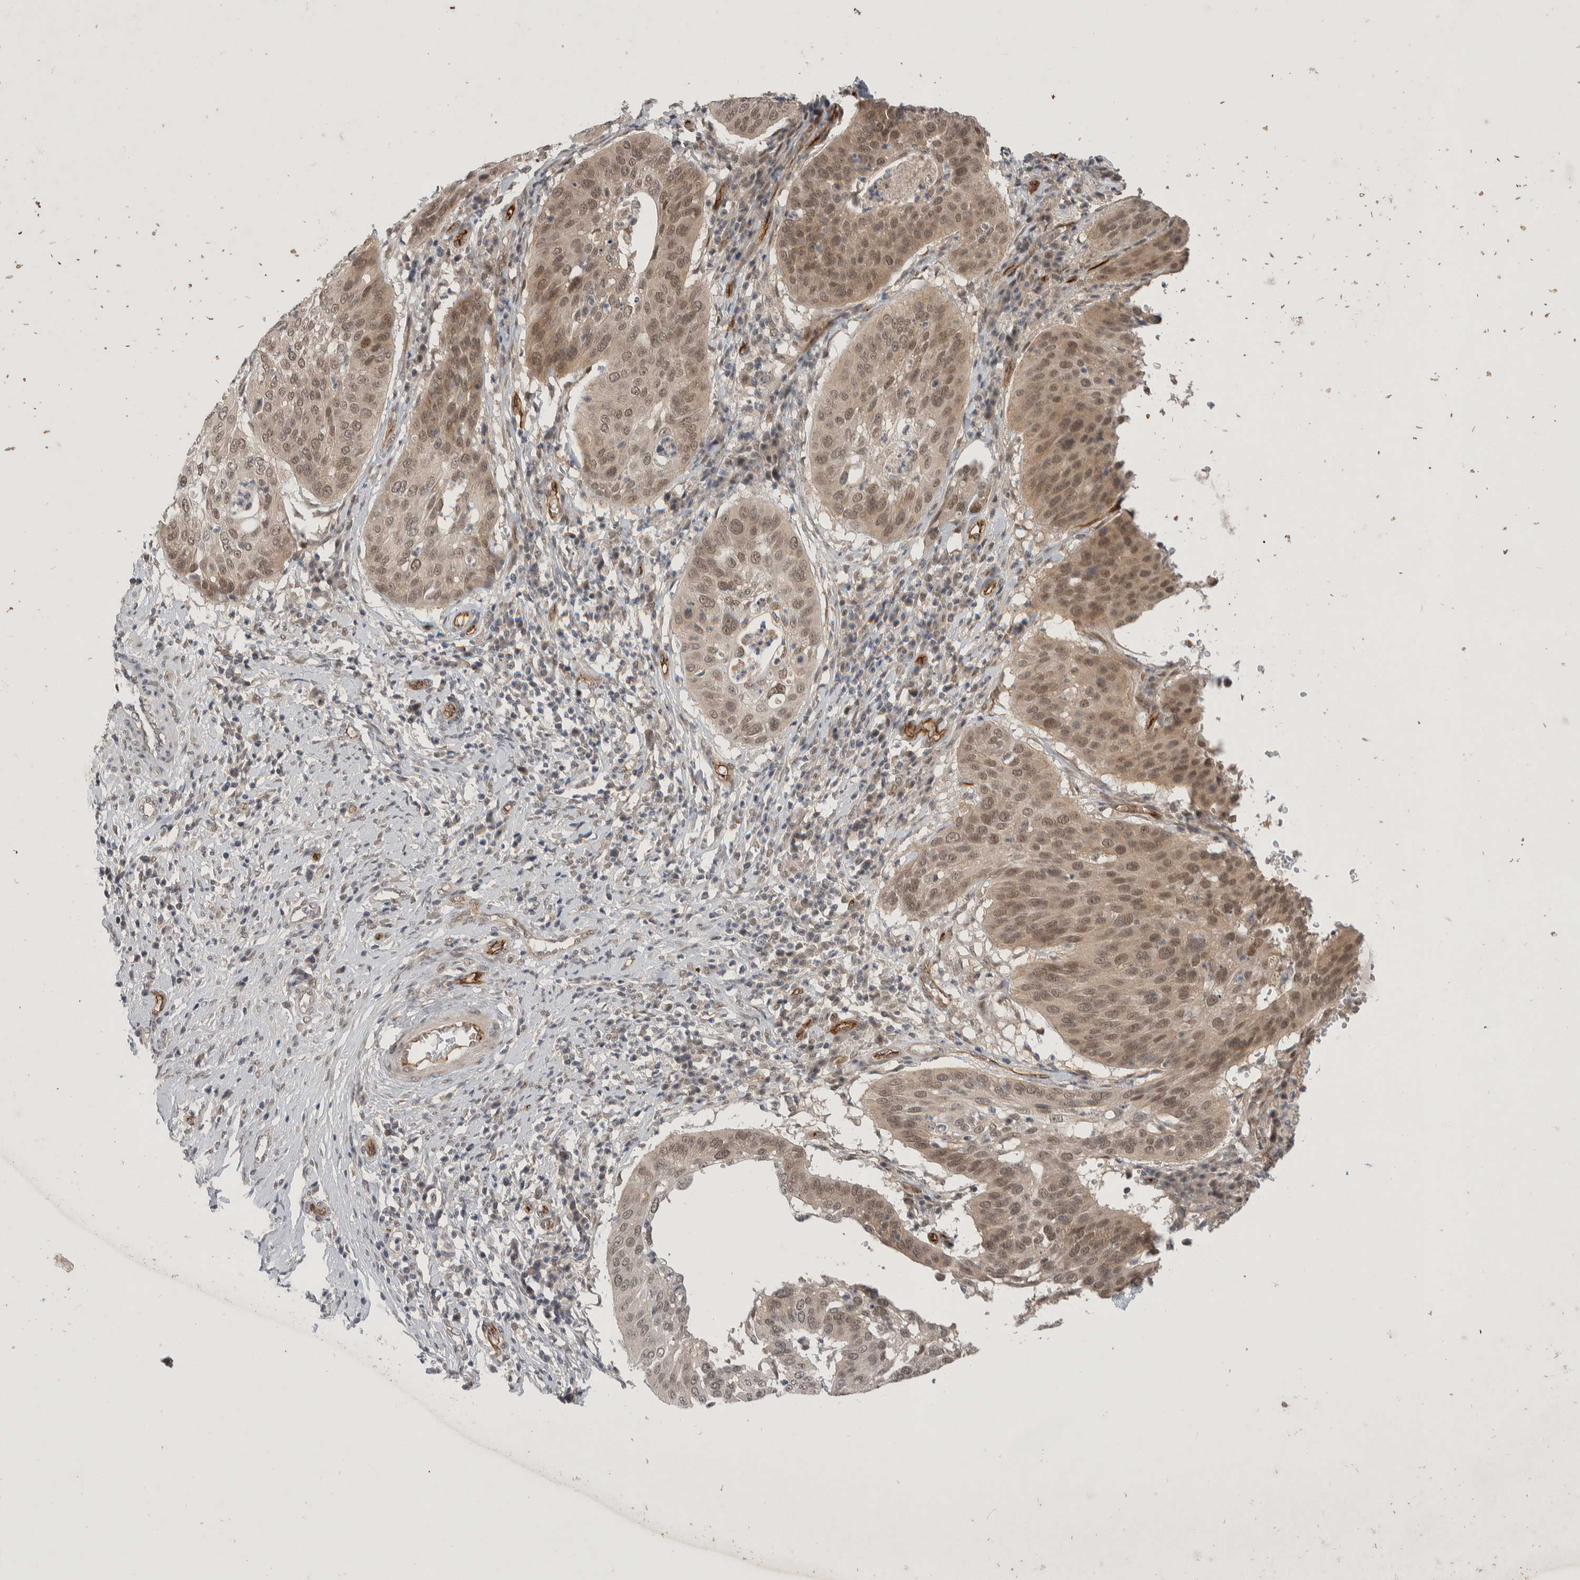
{"staining": {"intensity": "moderate", "quantity": ">75%", "location": "nuclear"}, "tissue": "cervical cancer", "cell_type": "Tumor cells", "image_type": "cancer", "snomed": [{"axis": "morphology", "description": "Normal tissue, NOS"}, {"axis": "morphology", "description": "Squamous cell carcinoma, NOS"}, {"axis": "topography", "description": "Cervix"}], "caption": "There is medium levels of moderate nuclear positivity in tumor cells of cervical cancer (squamous cell carcinoma), as demonstrated by immunohistochemical staining (brown color).", "gene": "ZNF704", "patient": {"sex": "female", "age": 39}}